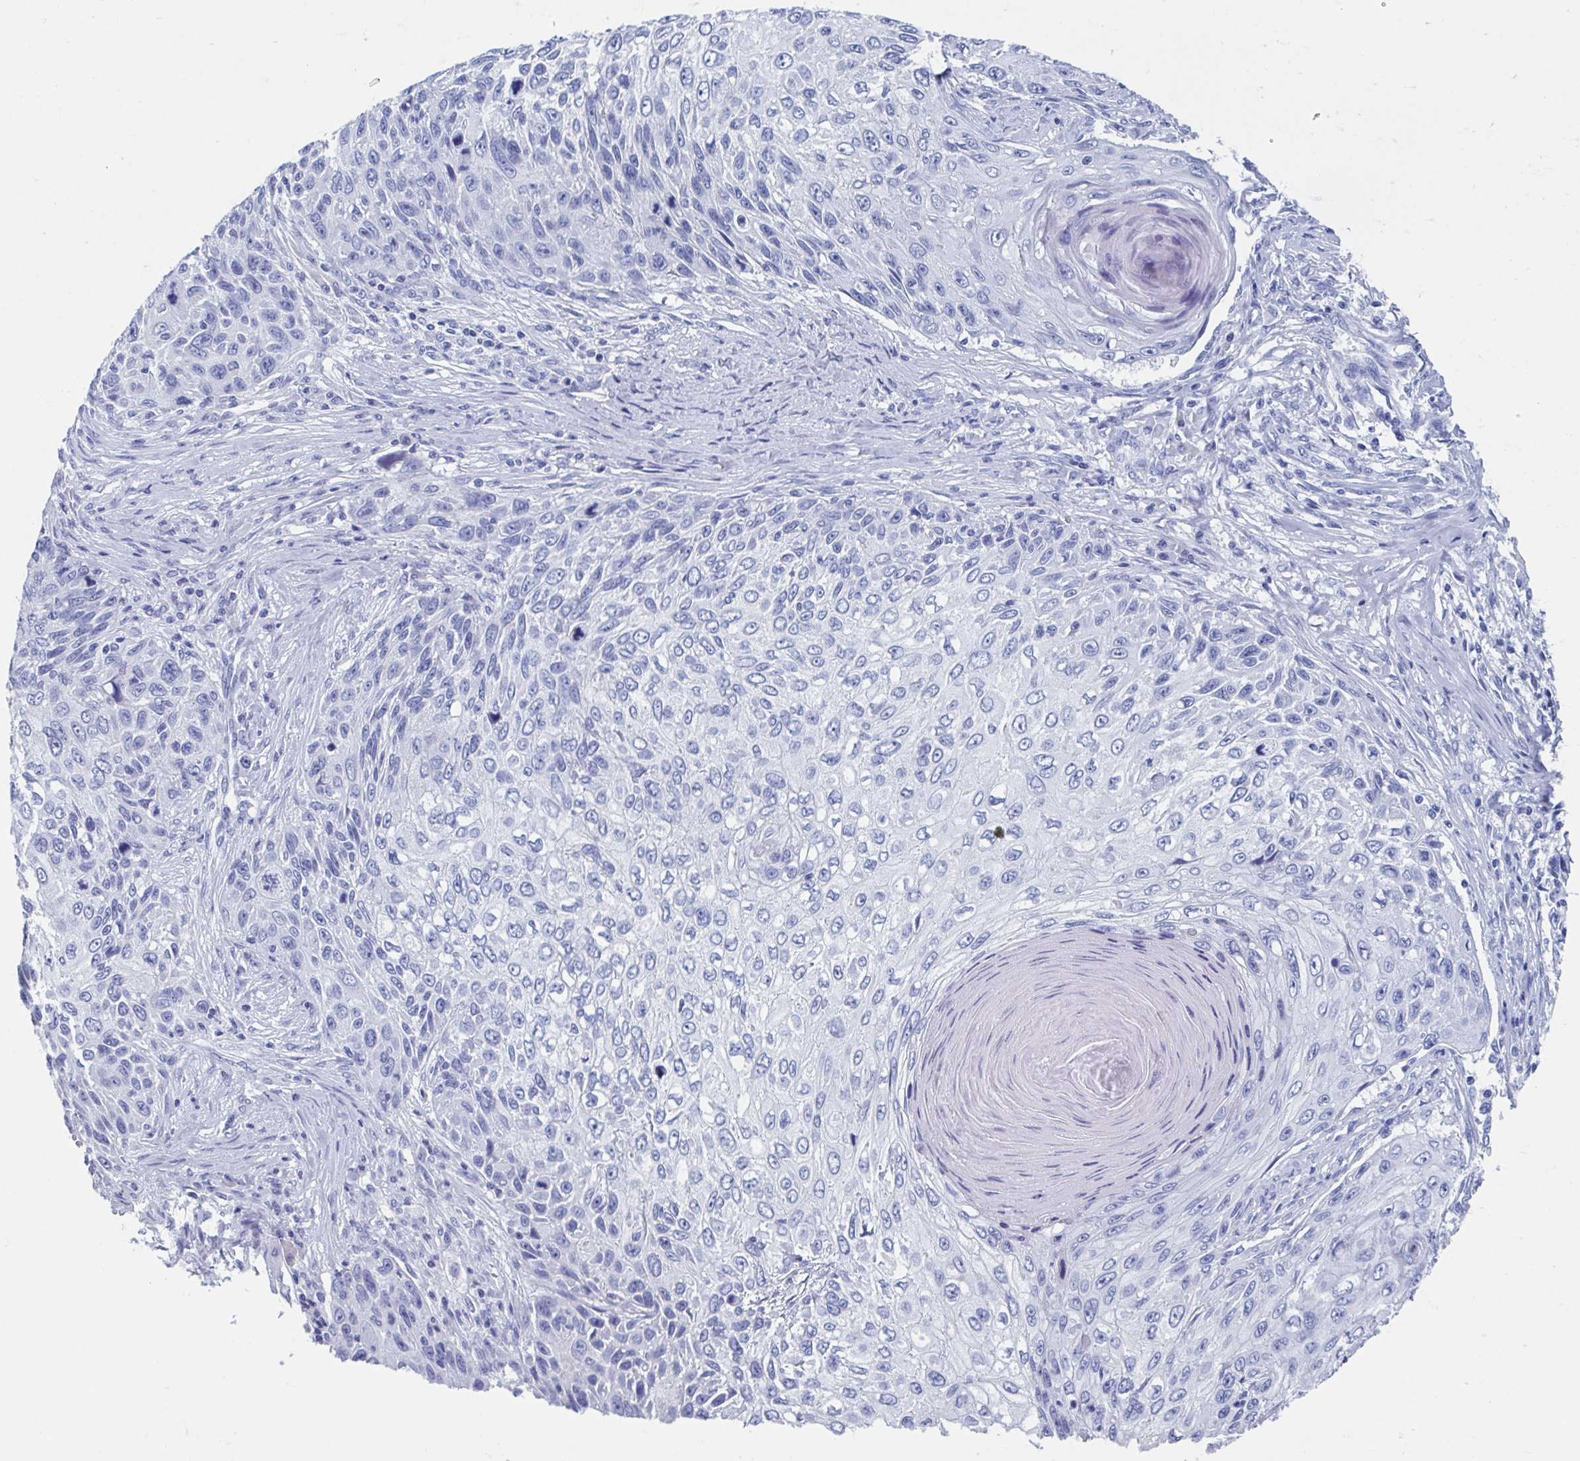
{"staining": {"intensity": "negative", "quantity": "none", "location": "none"}, "tissue": "skin cancer", "cell_type": "Tumor cells", "image_type": "cancer", "snomed": [{"axis": "morphology", "description": "Squamous cell carcinoma, NOS"}, {"axis": "topography", "description": "Skin"}], "caption": "Tumor cells are negative for brown protein staining in skin cancer.", "gene": "SHCBP1L", "patient": {"sex": "male", "age": 92}}